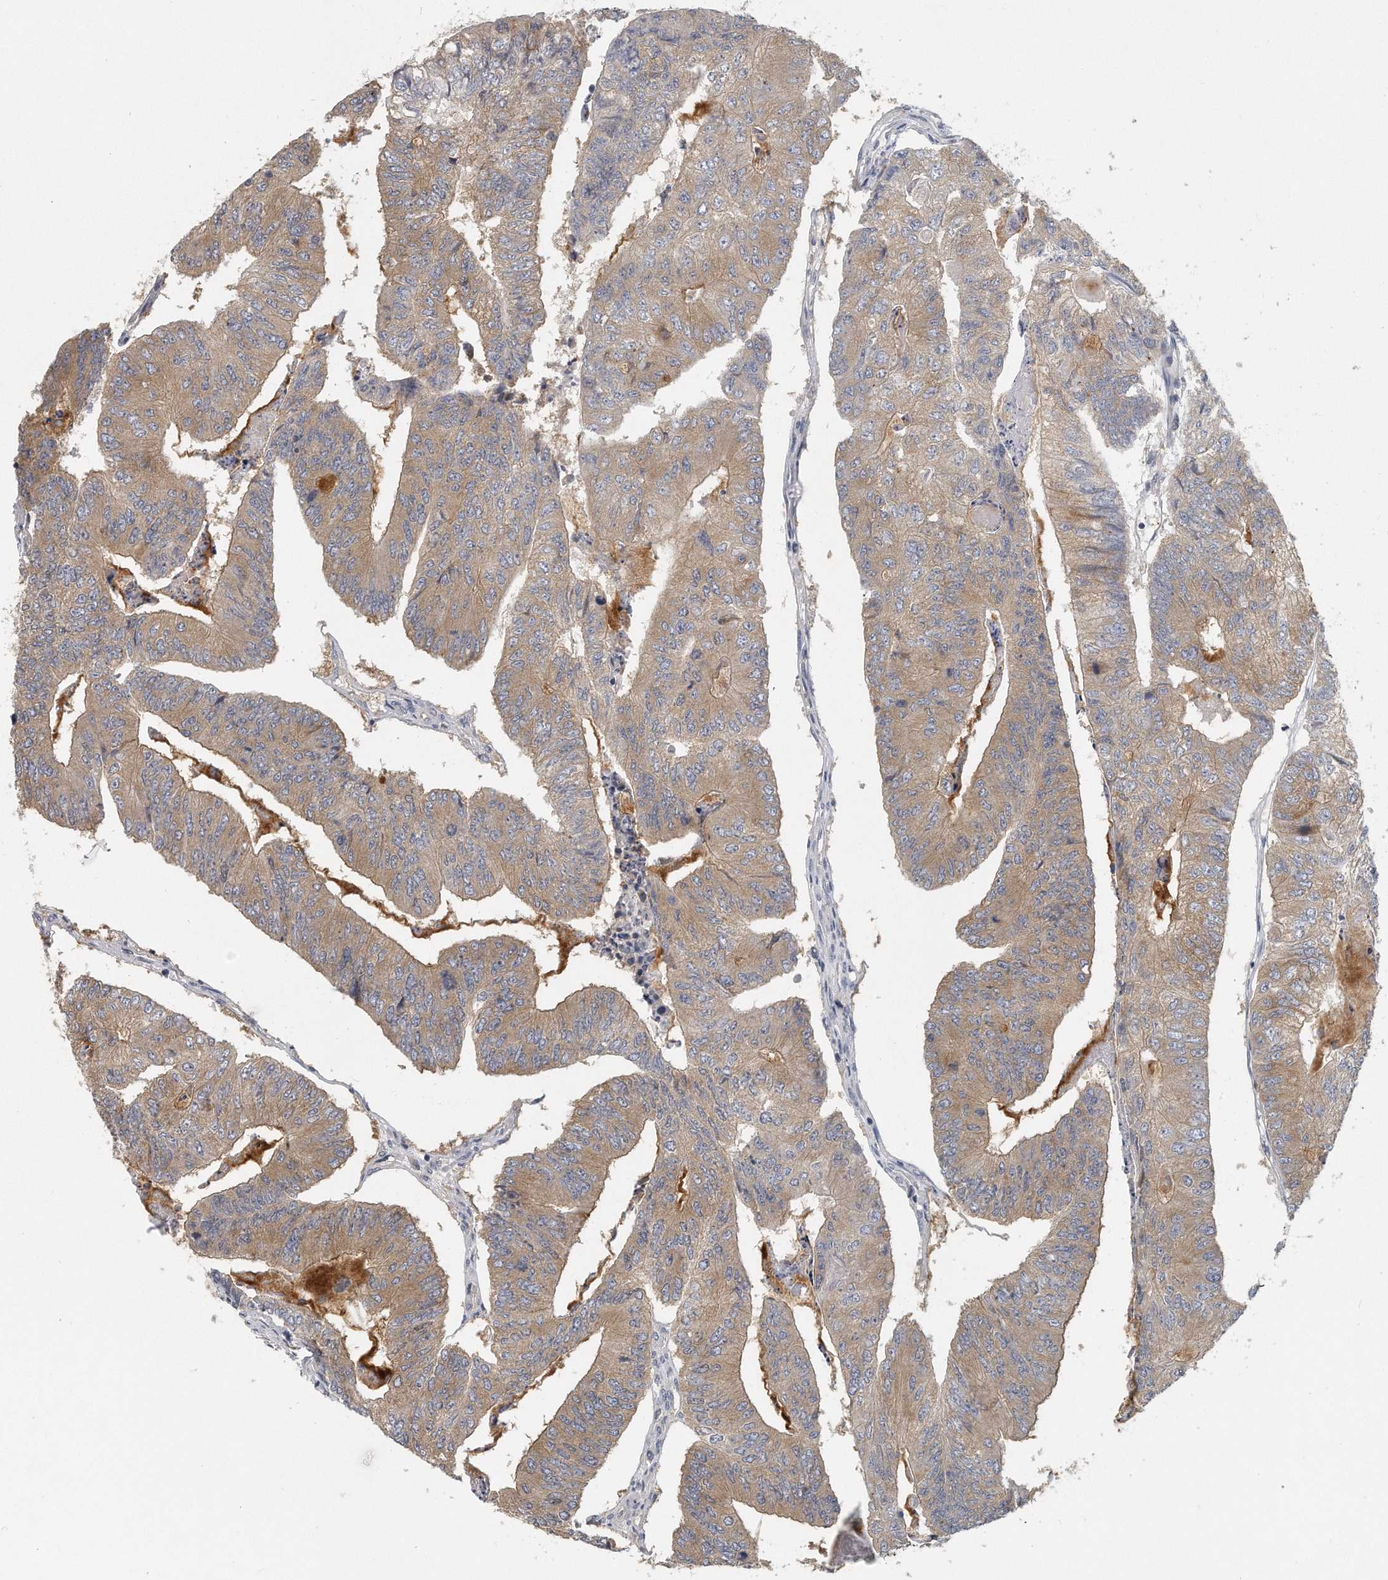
{"staining": {"intensity": "moderate", "quantity": "<25%", "location": "cytoplasmic/membranous"}, "tissue": "colorectal cancer", "cell_type": "Tumor cells", "image_type": "cancer", "snomed": [{"axis": "morphology", "description": "Adenocarcinoma, NOS"}, {"axis": "topography", "description": "Colon"}], "caption": "Human adenocarcinoma (colorectal) stained for a protein (brown) shows moderate cytoplasmic/membranous positive expression in about <25% of tumor cells.", "gene": "EIF3I", "patient": {"sex": "female", "age": 67}}